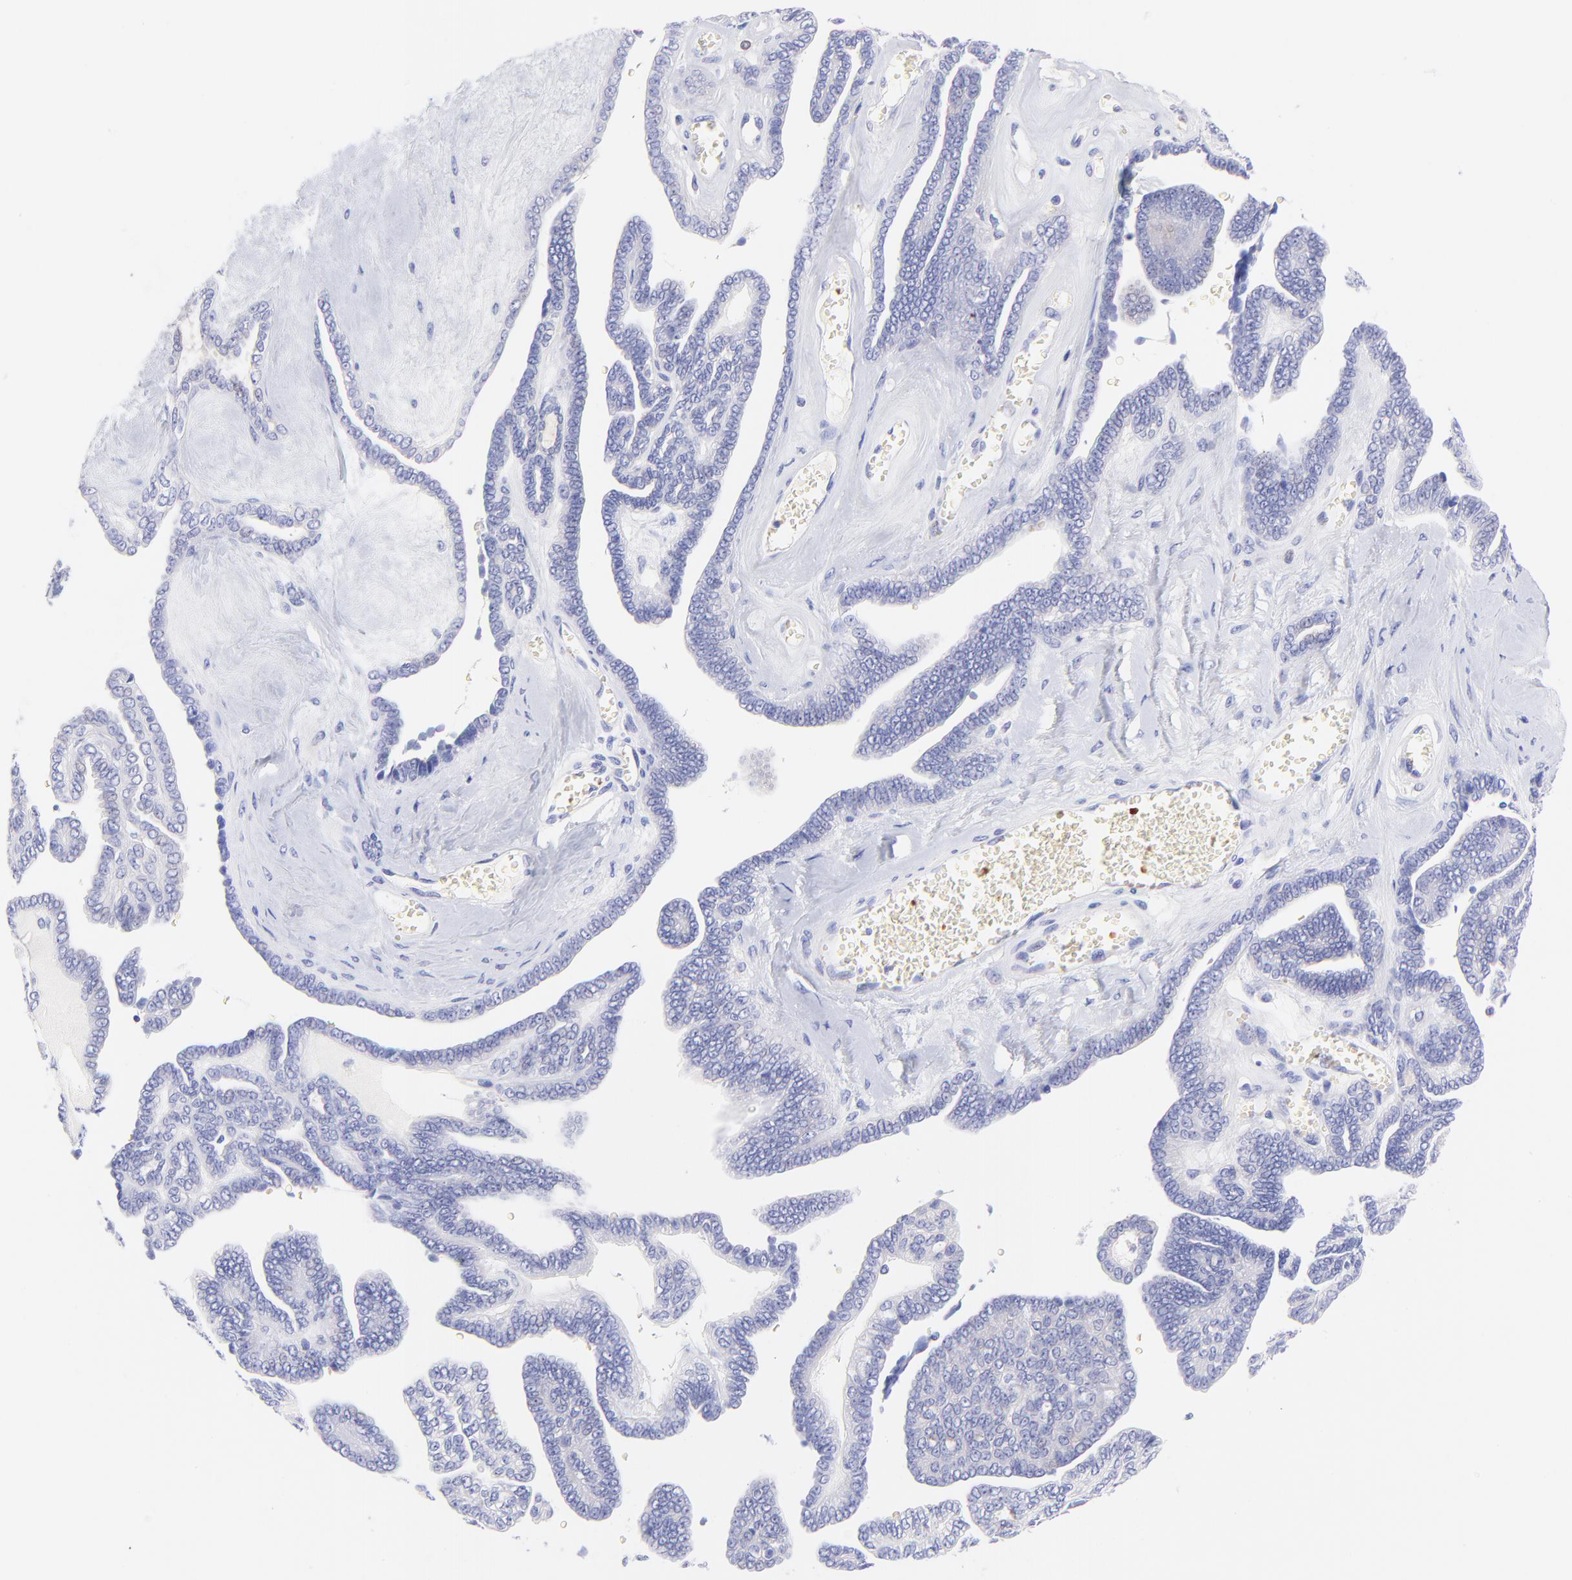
{"staining": {"intensity": "negative", "quantity": "none", "location": "none"}, "tissue": "ovarian cancer", "cell_type": "Tumor cells", "image_type": "cancer", "snomed": [{"axis": "morphology", "description": "Cystadenocarcinoma, serous, NOS"}, {"axis": "topography", "description": "Ovary"}], "caption": "Micrograph shows no significant protein positivity in tumor cells of ovarian cancer.", "gene": "FRMPD3", "patient": {"sex": "female", "age": 71}}